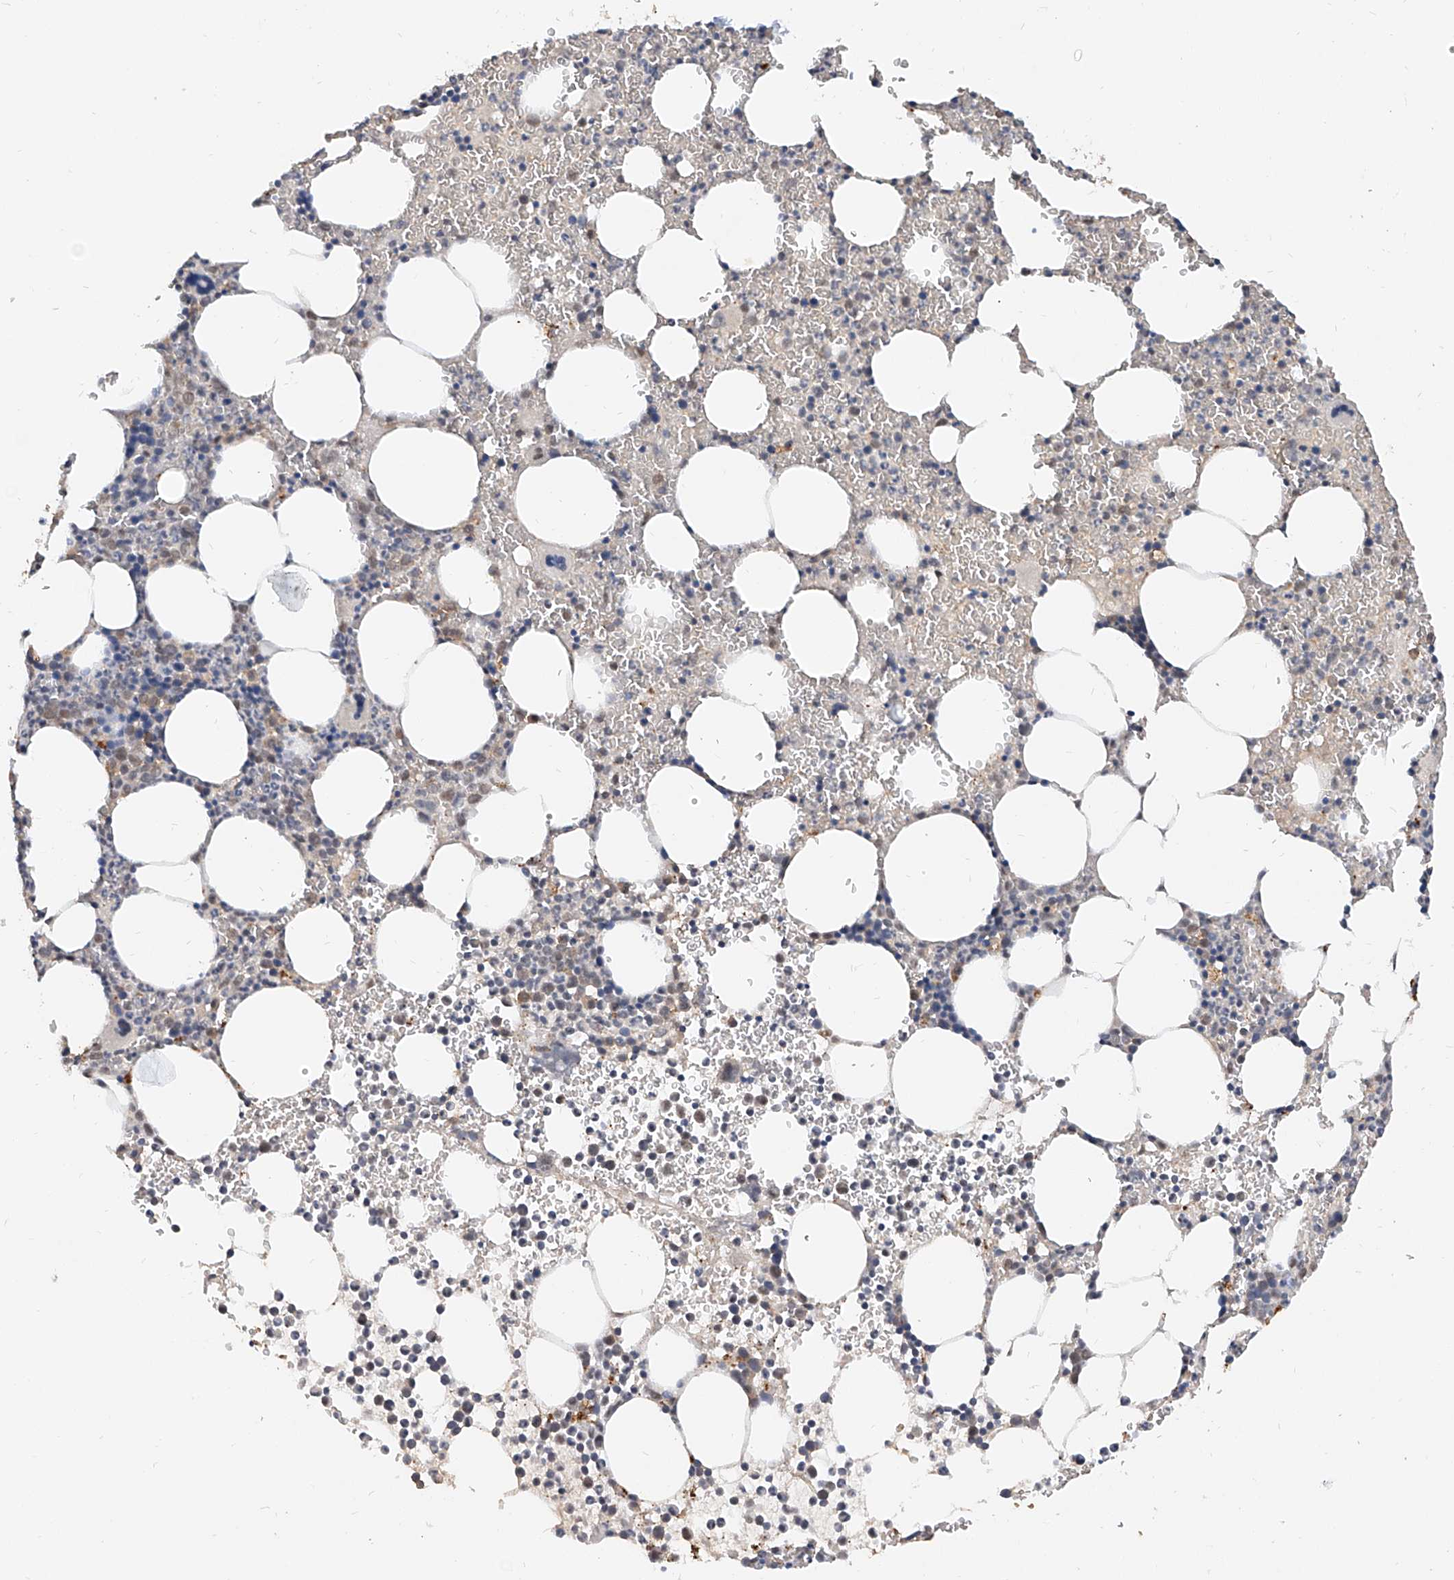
{"staining": {"intensity": "weak", "quantity": "<25%", "location": "cytoplasmic/membranous"}, "tissue": "bone marrow", "cell_type": "Hematopoietic cells", "image_type": "normal", "snomed": [{"axis": "morphology", "description": "Normal tissue, NOS"}, {"axis": "topography", "description": "Bone marrow"}], "caption": "The immunohistochemistry micrograph has no significant expression in hematopoietic cells of bone marrow. The staining was performed using DAB to visualize the protein expression in brown, while the nuclei were stained in blue with hematoxylin (Magnification: 20x).", "gene": "CARMIL3", "patient": {"sex": "female", "age": 78}}